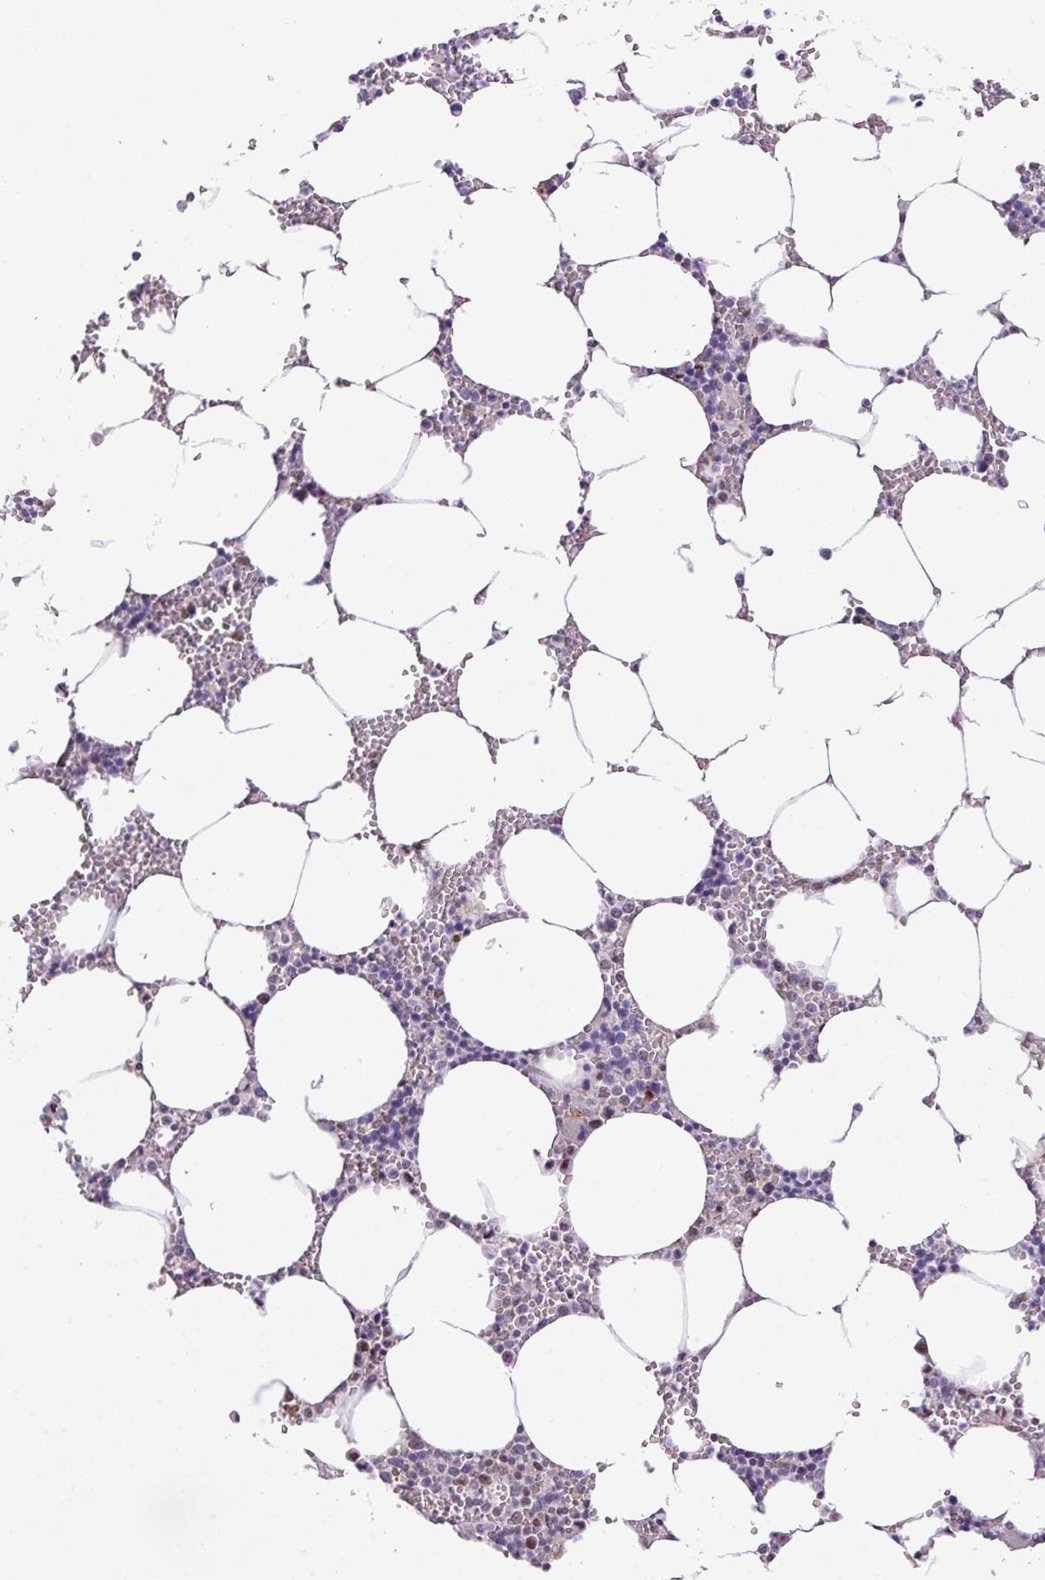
{"staining": {"intensity": "moderate", "quantity": "<25%", "location": "nuclear"}, "tissue": "bone marrow", "cell_type": "Hematopoietic cells", "image_type": "normal", "snomed": [{"axis": "morphology", "description": "Normal tissue, NOS"}, {"axis": "topography", "description": "Bone marrow"}], "caption": "Protein expression analysis of normal bone marrow demonstrates moderate nuclear staining in about <25% of hematopoietic cells. The staining was performed using DAB (3,3'-diaminobenzidine) to visualize the protein expression in brown, while the nuclei were stained in blue with hematoxylin (Magnification: 20x).", "gene": "ANKRD13B", "patient": {"sex": "male", "age": 70}}